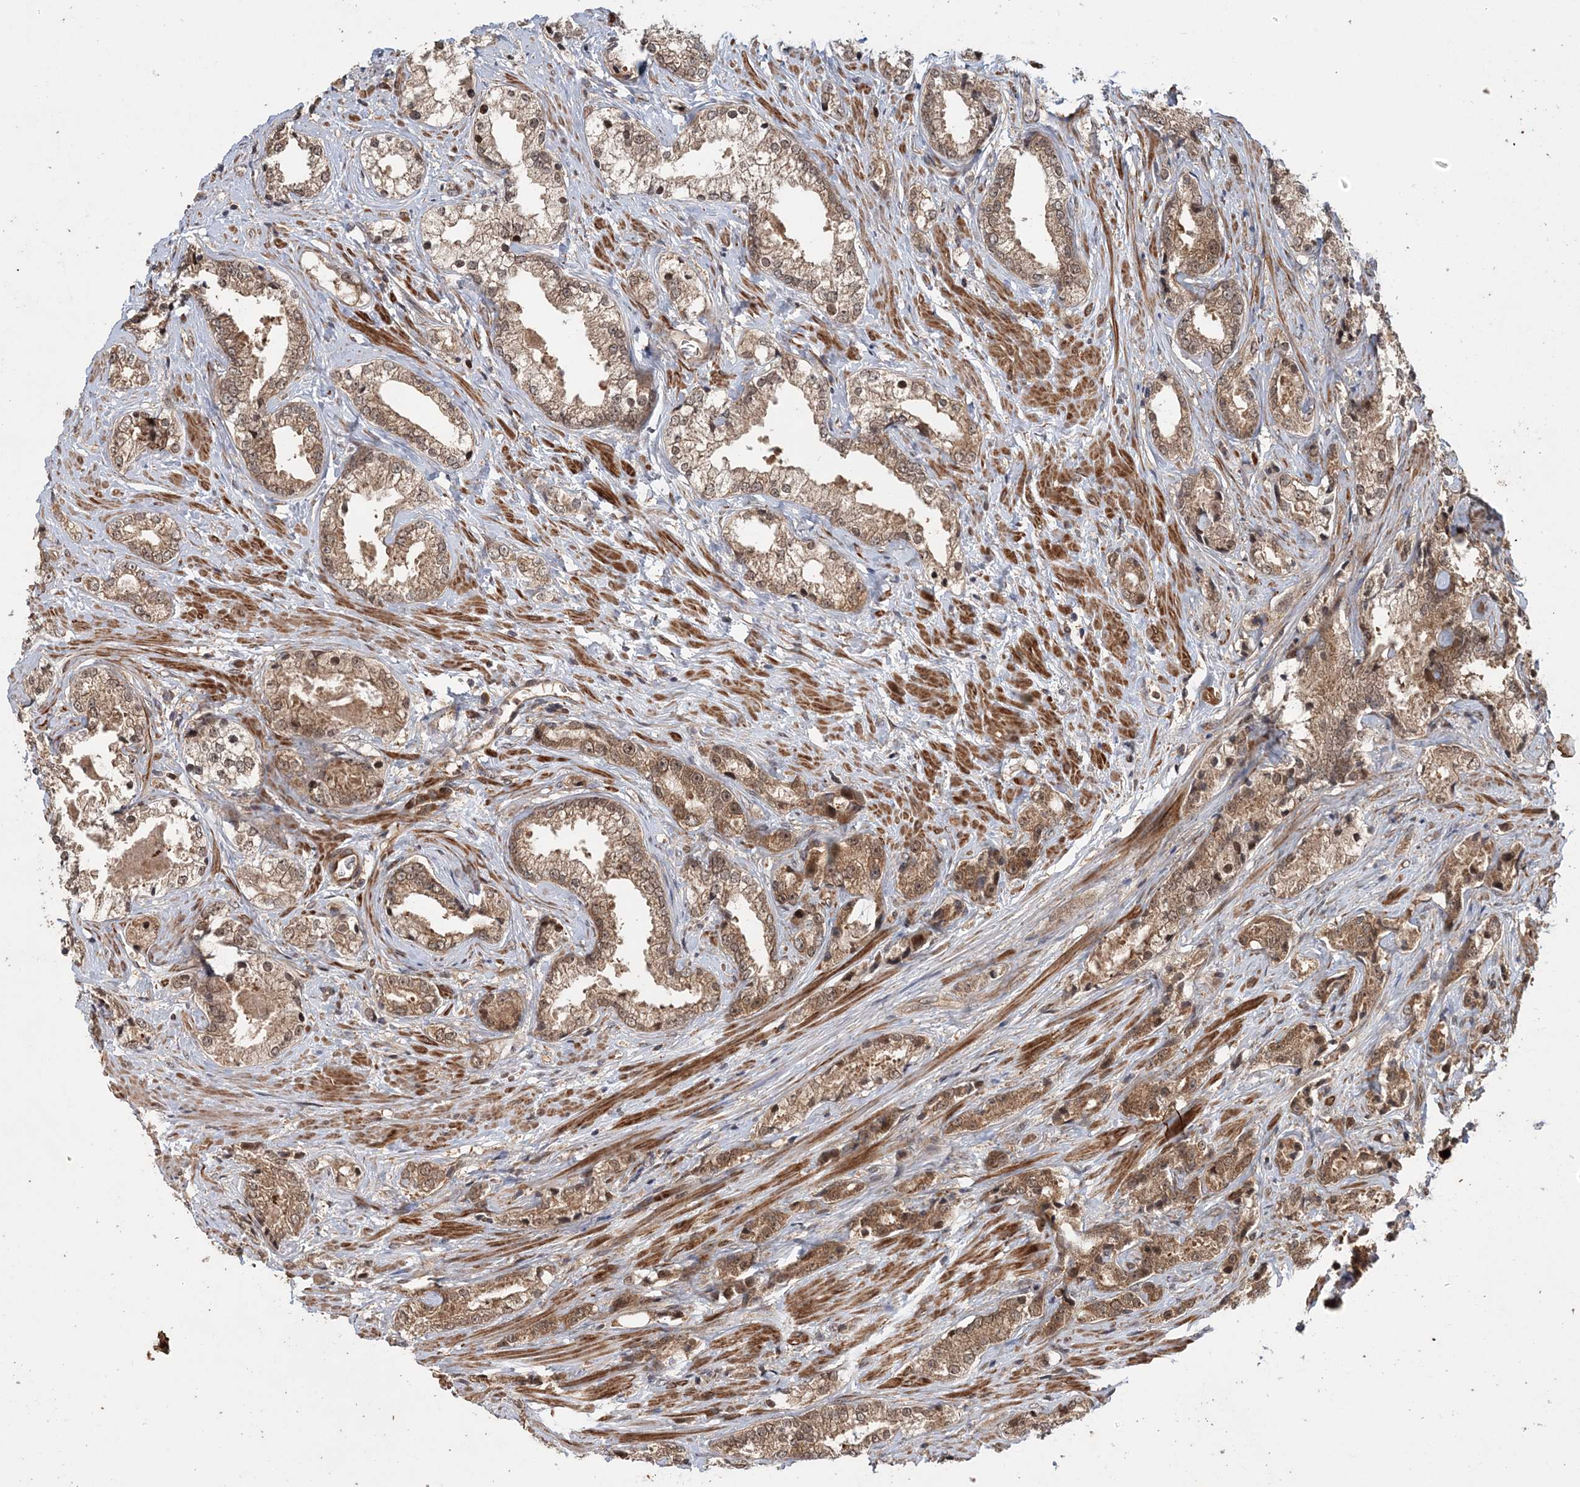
{"staining": {"intensity": "moderate", "quantity": ">75%", "location": "cytoplasmic/membranous,nuclear"}, "tissue": "prostate cancer", "cell_type": "Tumor cells", "image_type": "cancer", "snomed": [{"axis": "morphology", "description": "Adenocarcinoma, High grade"}, {"axis": "topography", "description": "Prostate"}], "caption": "Prostate high-grade adenocarcinoma was stained to show a protein in brown. There is medium levels of moderate cytoplasmic/membranous and nuclear positivity in about >75% of tumor cells. (DAB (3,3'-diaminobenzidine) = brown stain, brightfield microscopy at high magnification).", "gene": "UBTD2", "patient": {"sex": "male", "age": 66}}